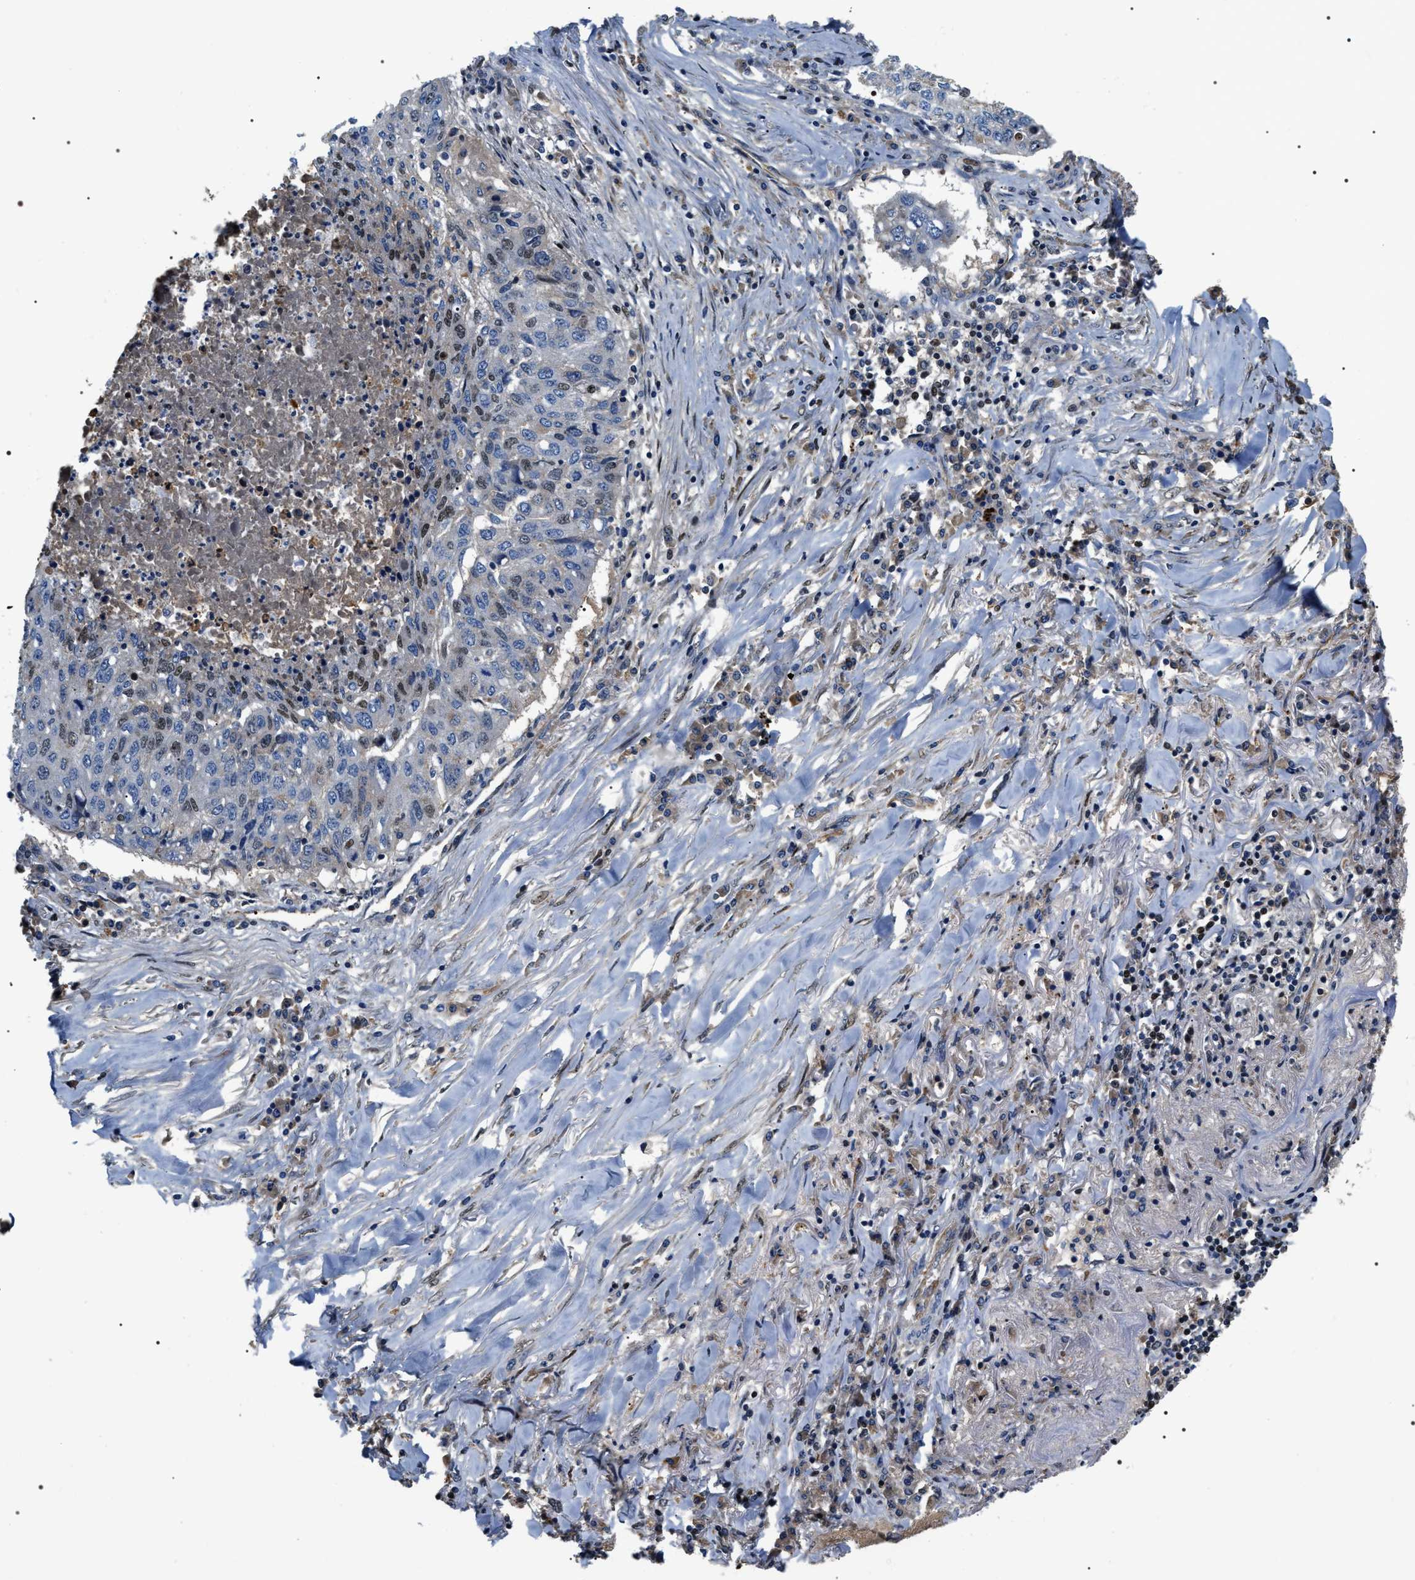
{"staining": {"intensity": "moderate", "quantity": "<25%", "location": "nuclear"}, "tissue": "lung cancer", "cell_type": "Tumor cells", "image_type": "cancer", "snomed": [{"axis": "morphology", "description": "Squamous cell carcinoma, NOS"}, {"axis": "topography", "description": "Lung"}], "caption": "Immunohistochemical staining of lung cancer demonstrates moderate nuclear protein positivity in about <25% of tumor cells.", "gene": "C7orf25", "patient": {"sex": "female", "age": 63}}